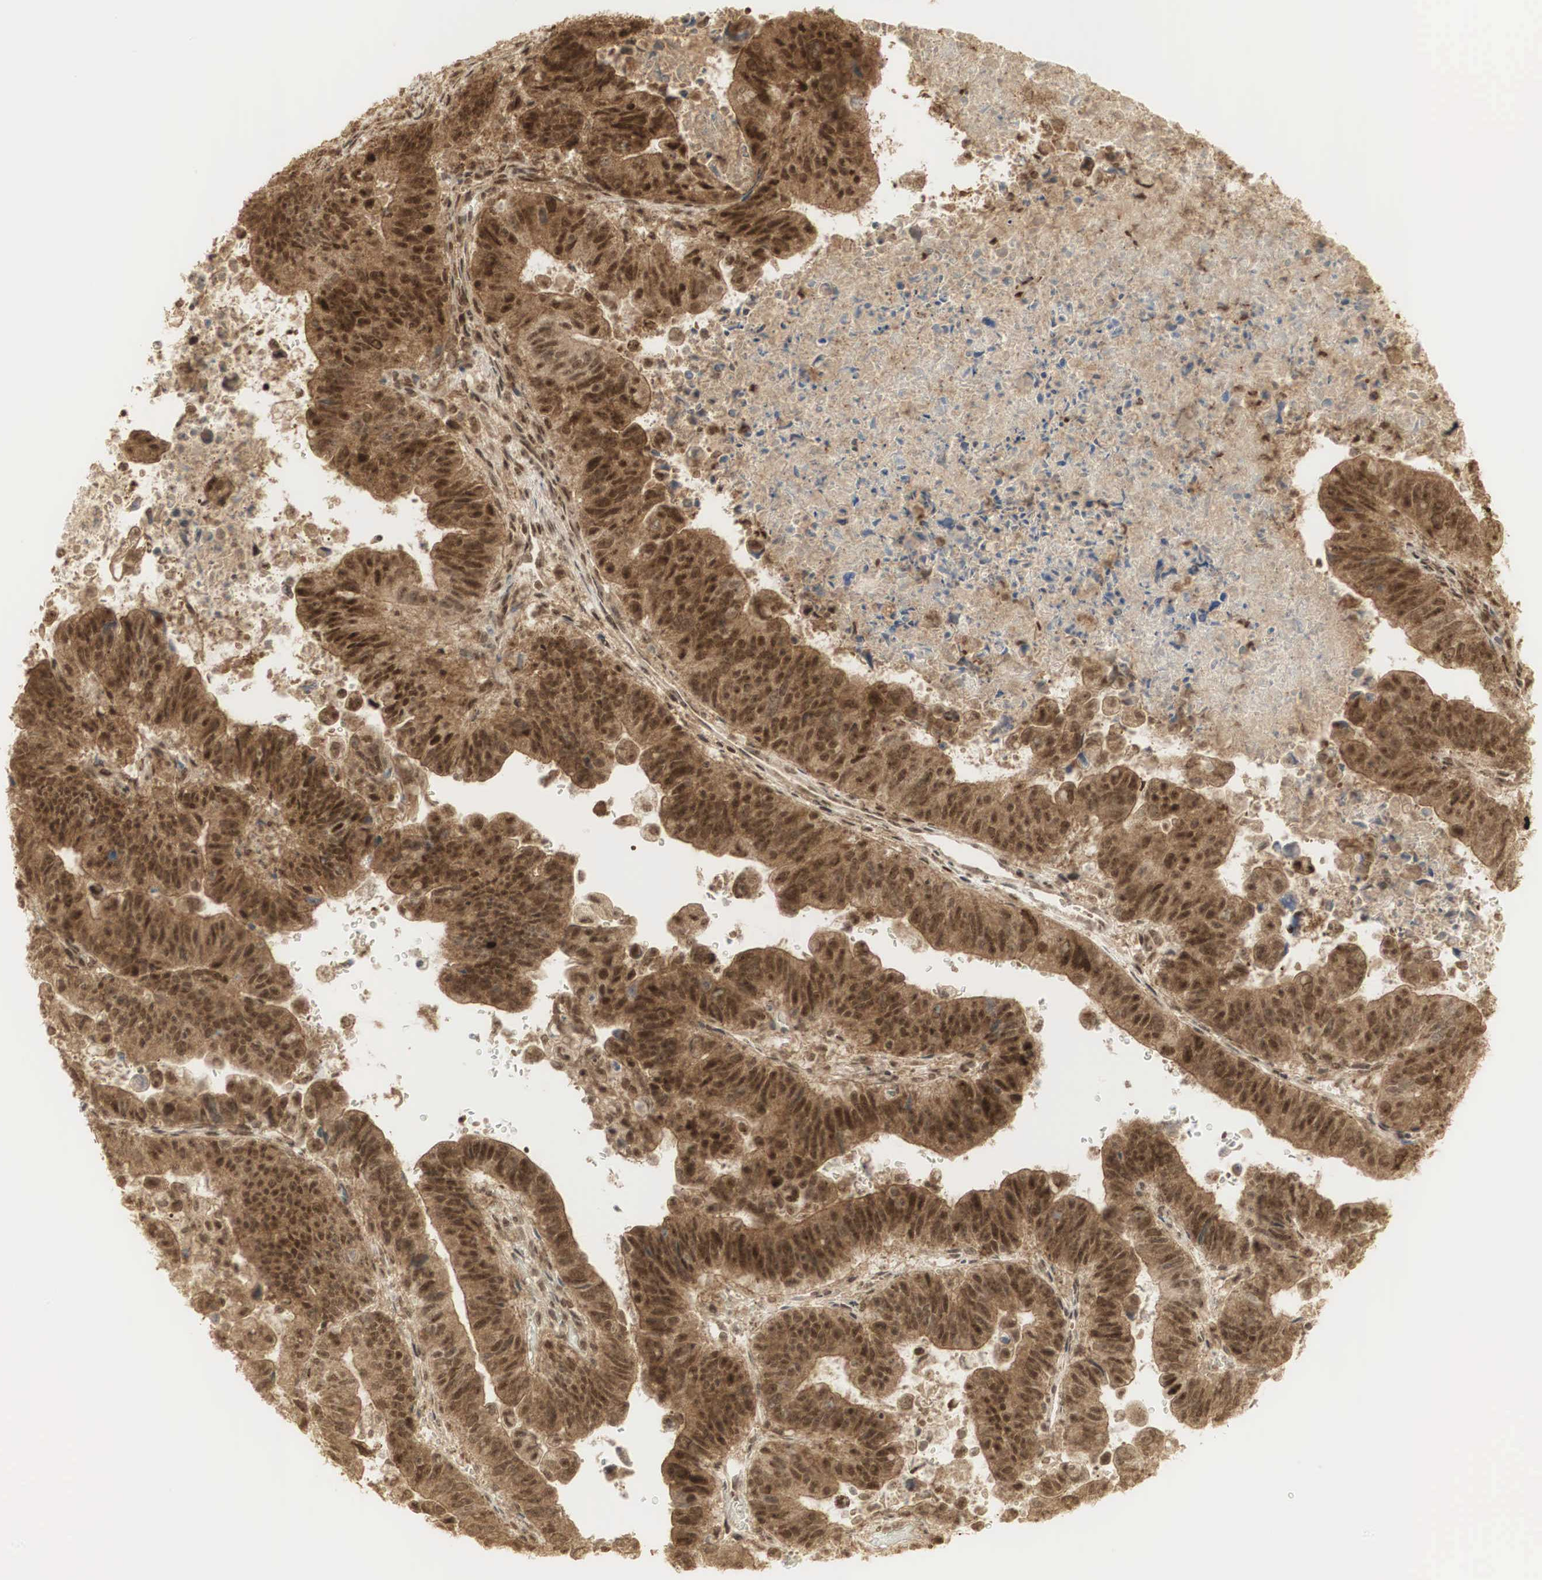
{"staining": {"intensity": "strong", "quantity": ">75%", "location": "cytoplasmic/membranous,nuclear"}, "tissue": "stomach cancer", "cell_type": "Tumor cells", "image_type": "cancer", "snomed": [{"axis": "morphology", "description": "Adenocarcinoma, NOS"}, {"axis": "topography", "description": "Stomach, upper"}], "caption": "High-power microscopy captured an immunohistochemistry (IHC) micrograph of adenocarcinoma (stomach), revealing strong cytoplasmic/membranous and nuclear staining in approximately >75% of tumor cells.", "gene": "RNF113A", "patient": {"sex": "female", "age": 50}}